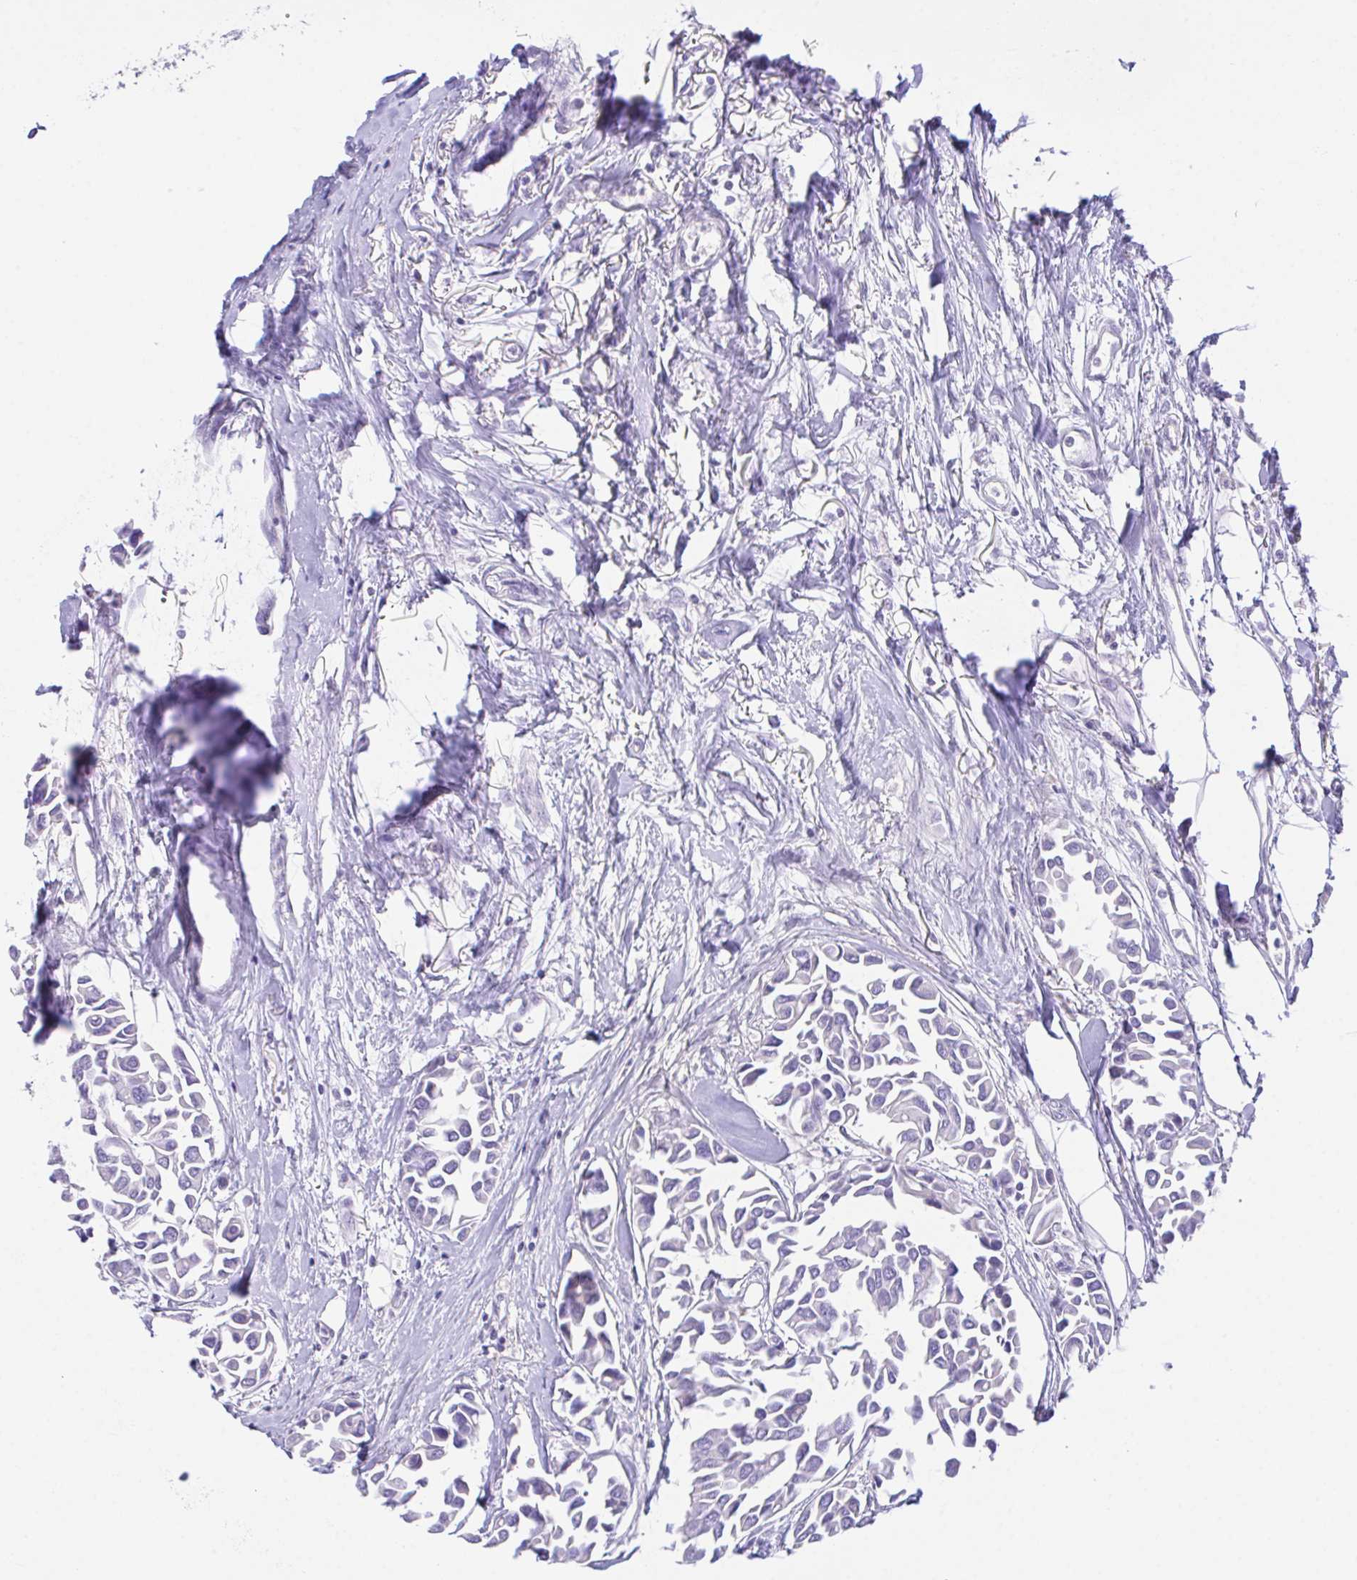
{"staining": {"intensity": "negative", "quantity": "none", "location": "none"}, "tissue": "breast cancer", "cell_type": "Tumor cells", "image_type": "cancer", "snomed": [{"axis": "morphology", "description": "Duct carcinoma"}, {"axis": "topography", "description": "Breast"}], "caption": "The immunohistochemistry histopathology image has no significant positivity in tumor cells of breast cancer (infiltrating ductal carcinoma) tissue. (DAB (3,3'-diaminobenzidine) immunohistochemistry (IHC) with hematoxylin counter stain).", "gene": "SLC16A6", "patient": {"sex": "female", "age": 54}}